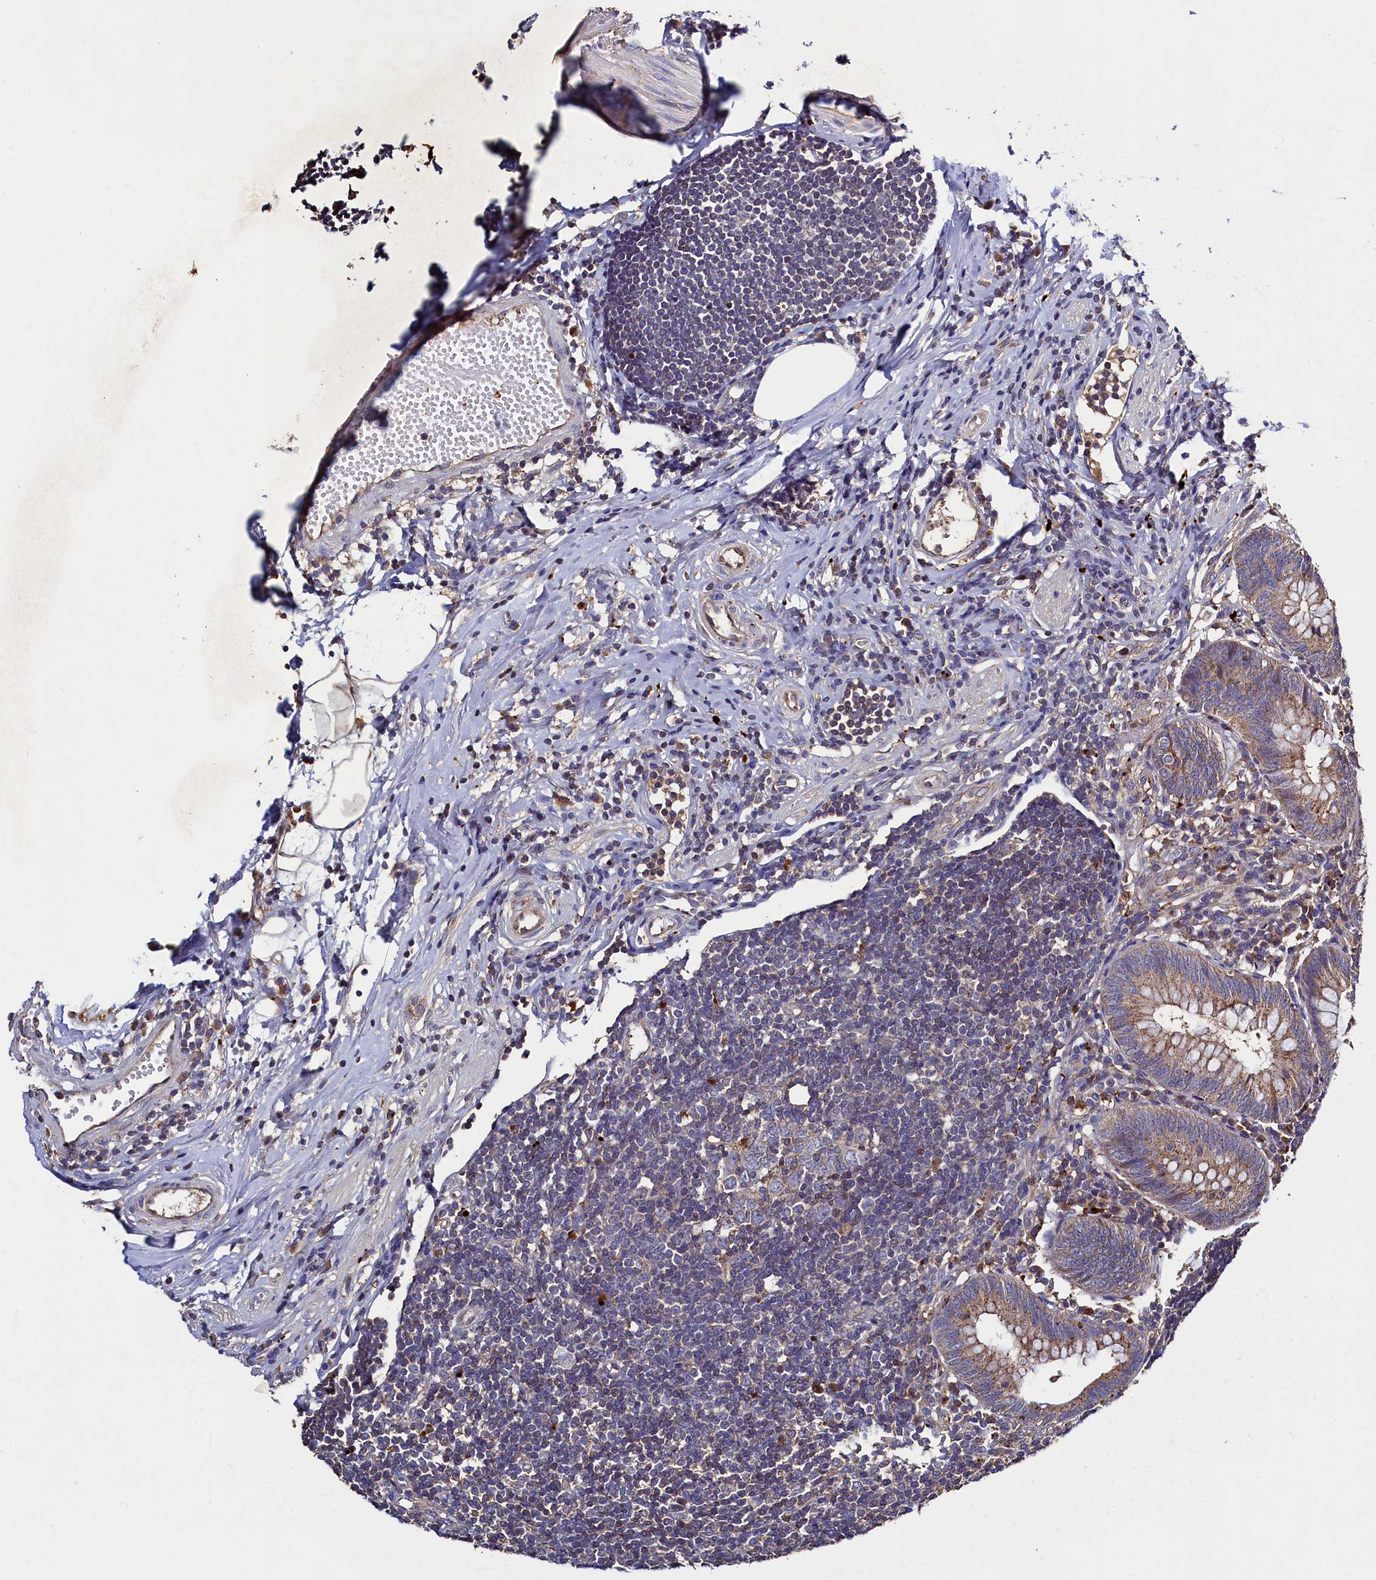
{"staining": {"intensity": "weak", "quantity": ">75%", "location": "cytoplasmic/membranous"}, "tissue": "appendix", "cell_type": "Glandular cells", "image_type": "normal", "snomed": [{"axis": "morphology", "description": "Normal tissue, NOS"}, {"axis": "topography", "description": "Appendix"}], "caption": "Weak cytoplasmic/membranous staining for a protein is identified in approximately >75% of glandular cells of normal appendix using immunohistochemistry (IHC).", "gene": "TK2", "patient": {"sex": "female", "age": 54}}